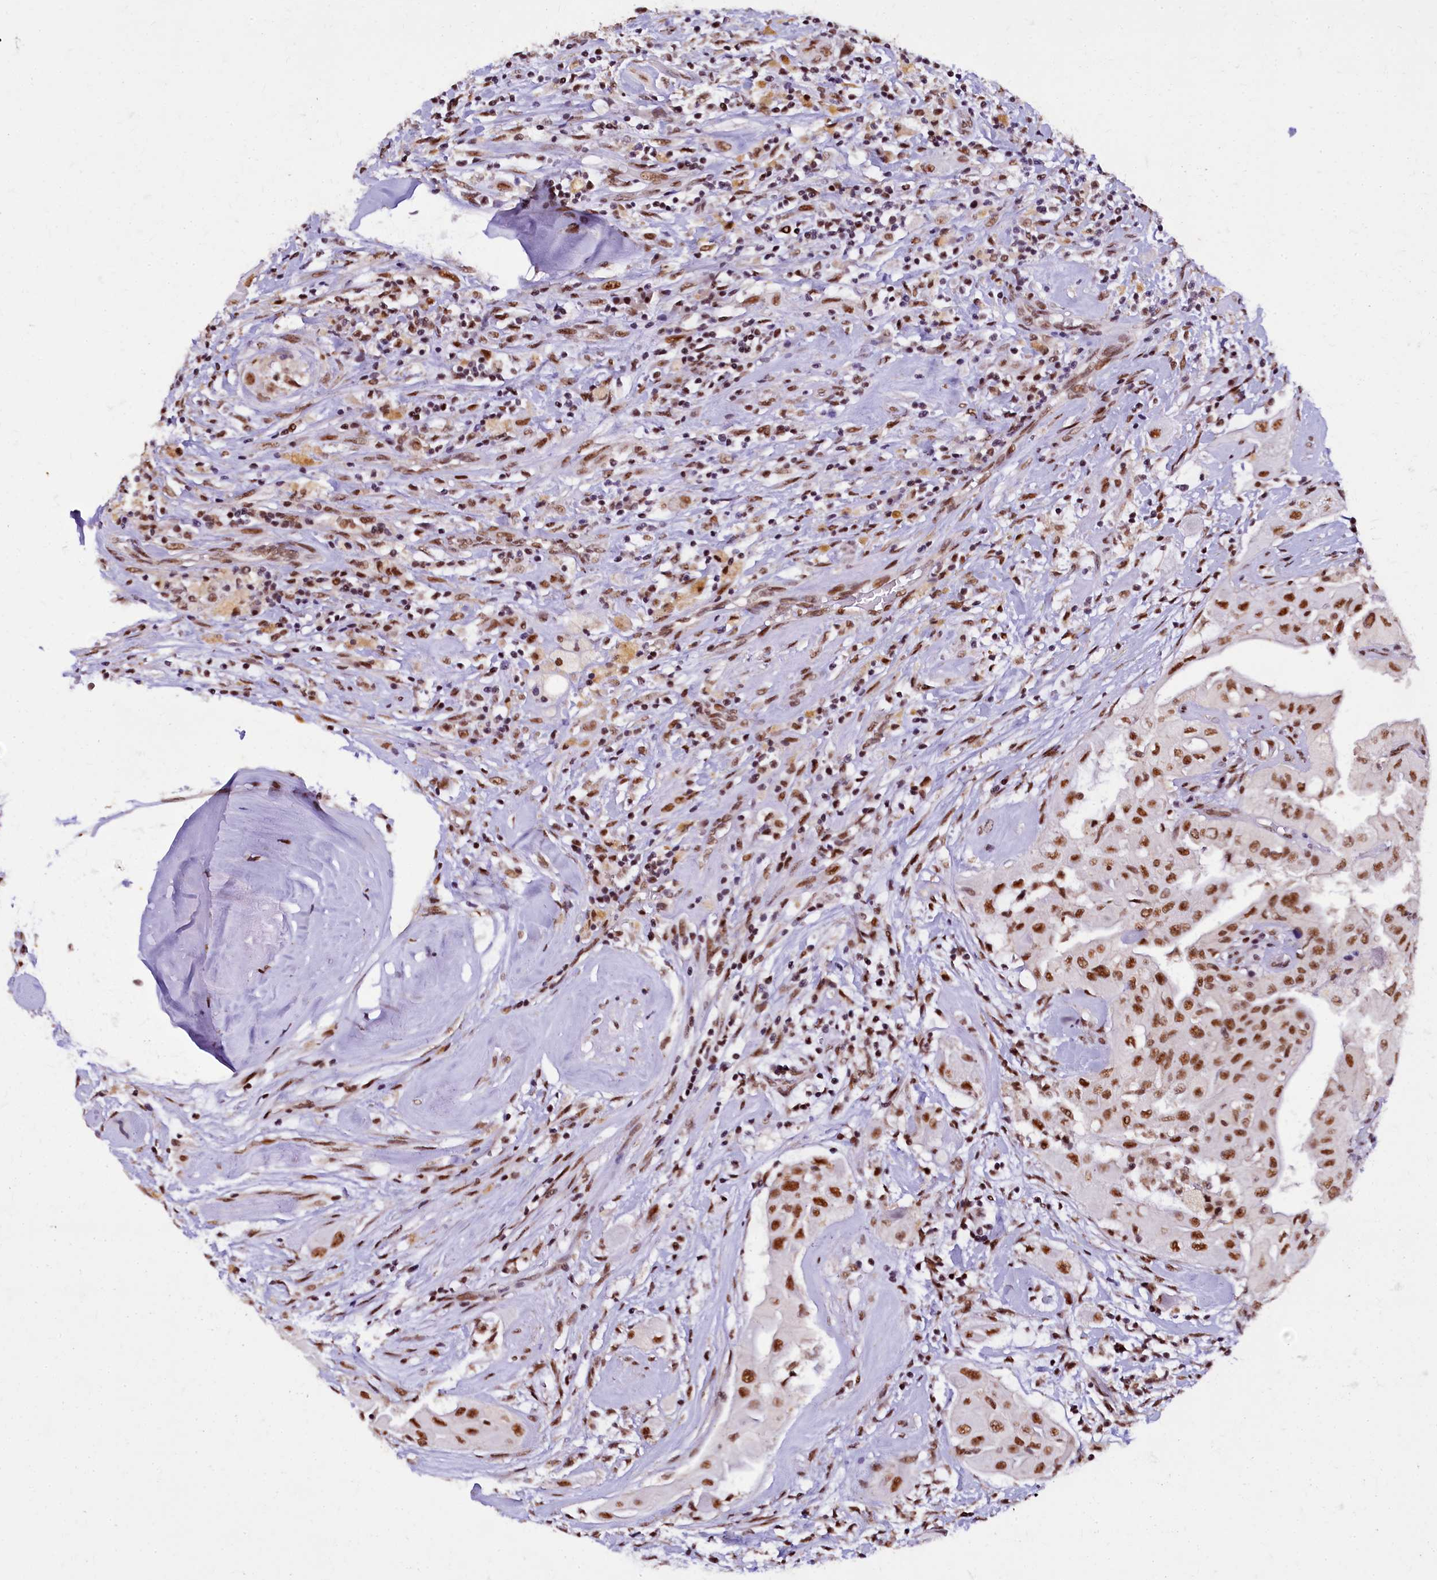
{"staining": {"intensity": "moderate", "quantity": ">75%", "location": "nuclear"}, "tissue": "thyroid cancer", "cell_type": "Tumor cells", "image_type": "cancer", "snomed": [{"axis": "morphology", "description": "Papillary adenocarcinoma, NOS"}, {"axis": "topography", "description": "Thyroid gland"}], "caption": "Human thyroid cancer (papillary adenocarcinoma) stained with a protein marker reveals moderate staining in tumor cells.", "gene": "CPSF7", "patient": {"sex": "female", "age": 59}}